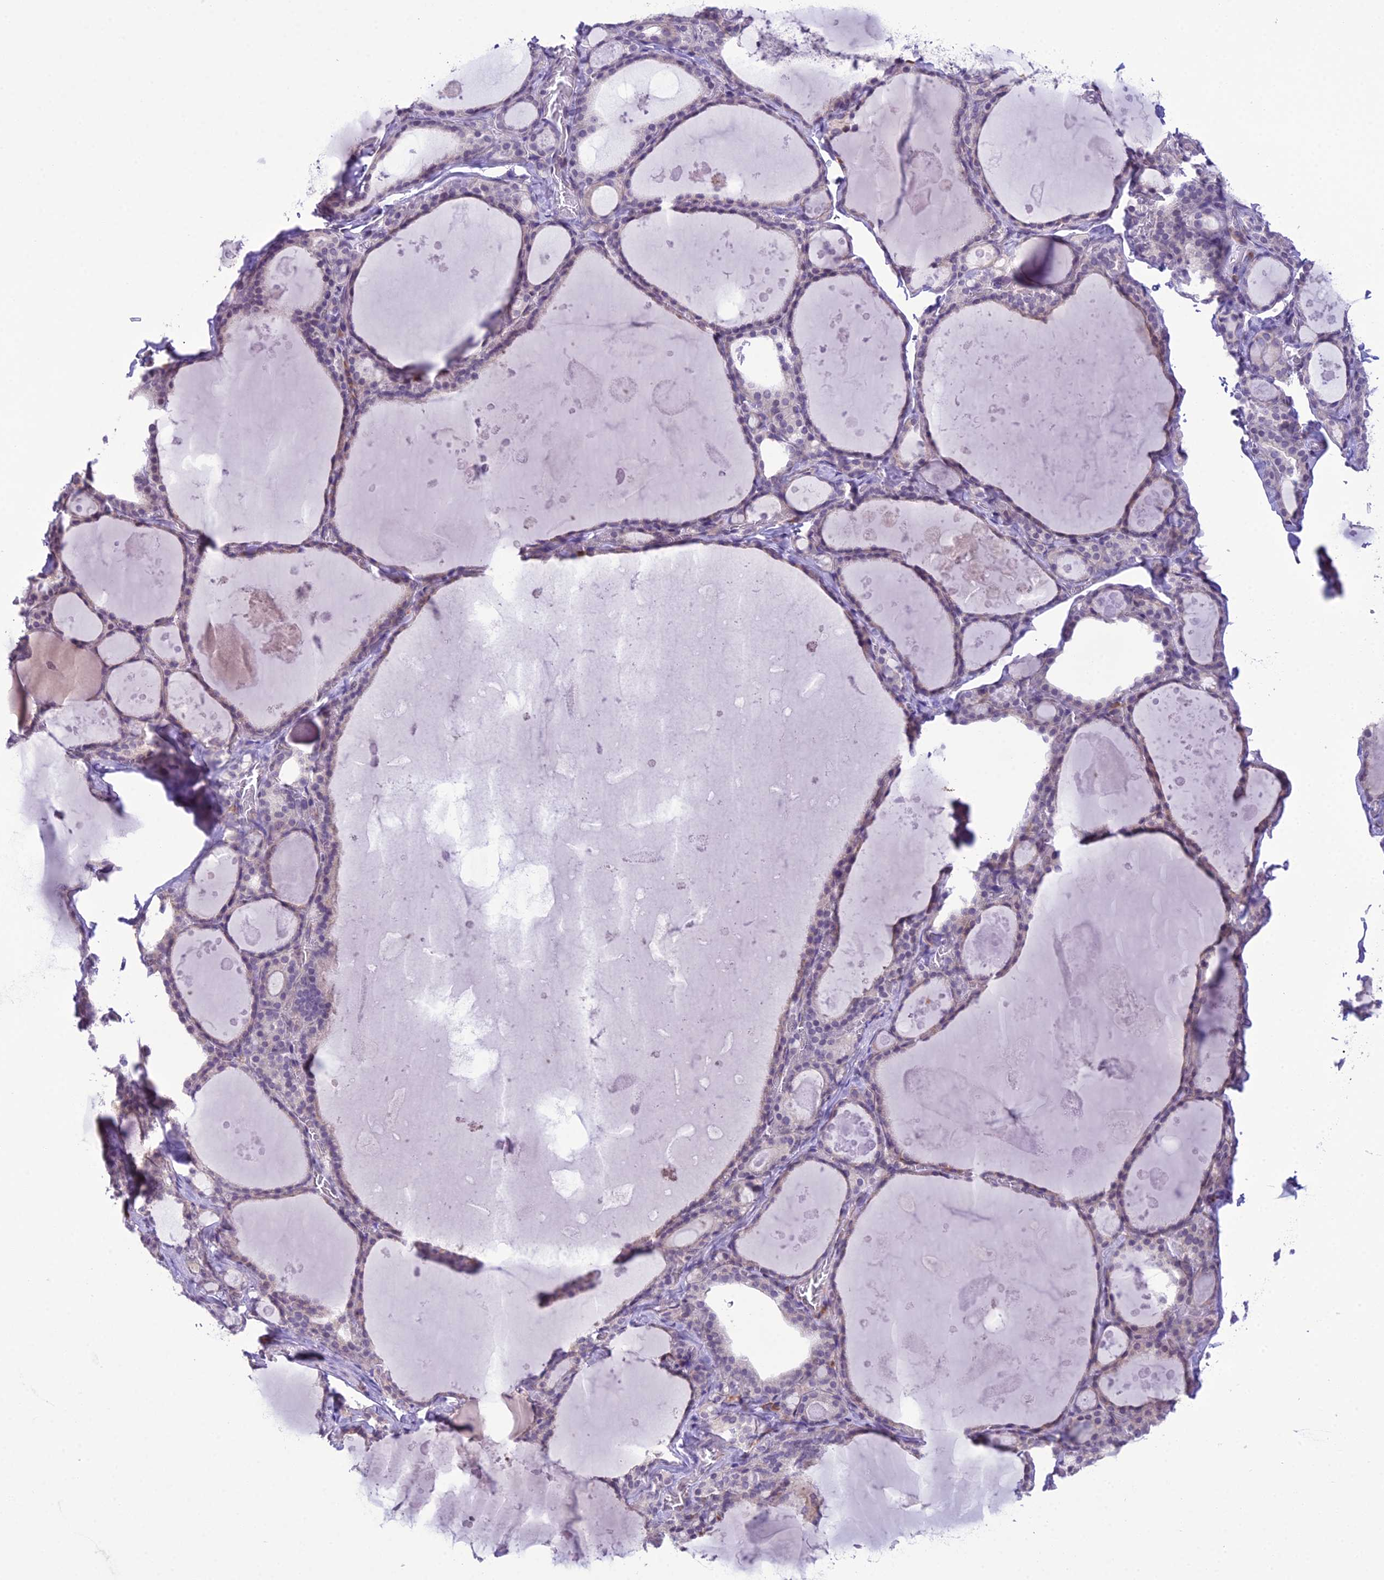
{"staining": {"intensity": "weak", "quantity": "<25%", "location": "cytoplasmic/membranous"}, "tissue": "thyroid gland", "cell_type": "Glandular cells", "image_type": "normal", "snomed": [{"axis": "morphology", "description": "Normal tissue, NOS"}, {"axis": "topography", "description": "Thyroid gland"}], "caption": "Thyroid gland stained for a protein using IHC shows no positivity glandular cells.", "gene": "RPS26", "patient": {"sex": "male", "age": 56}}